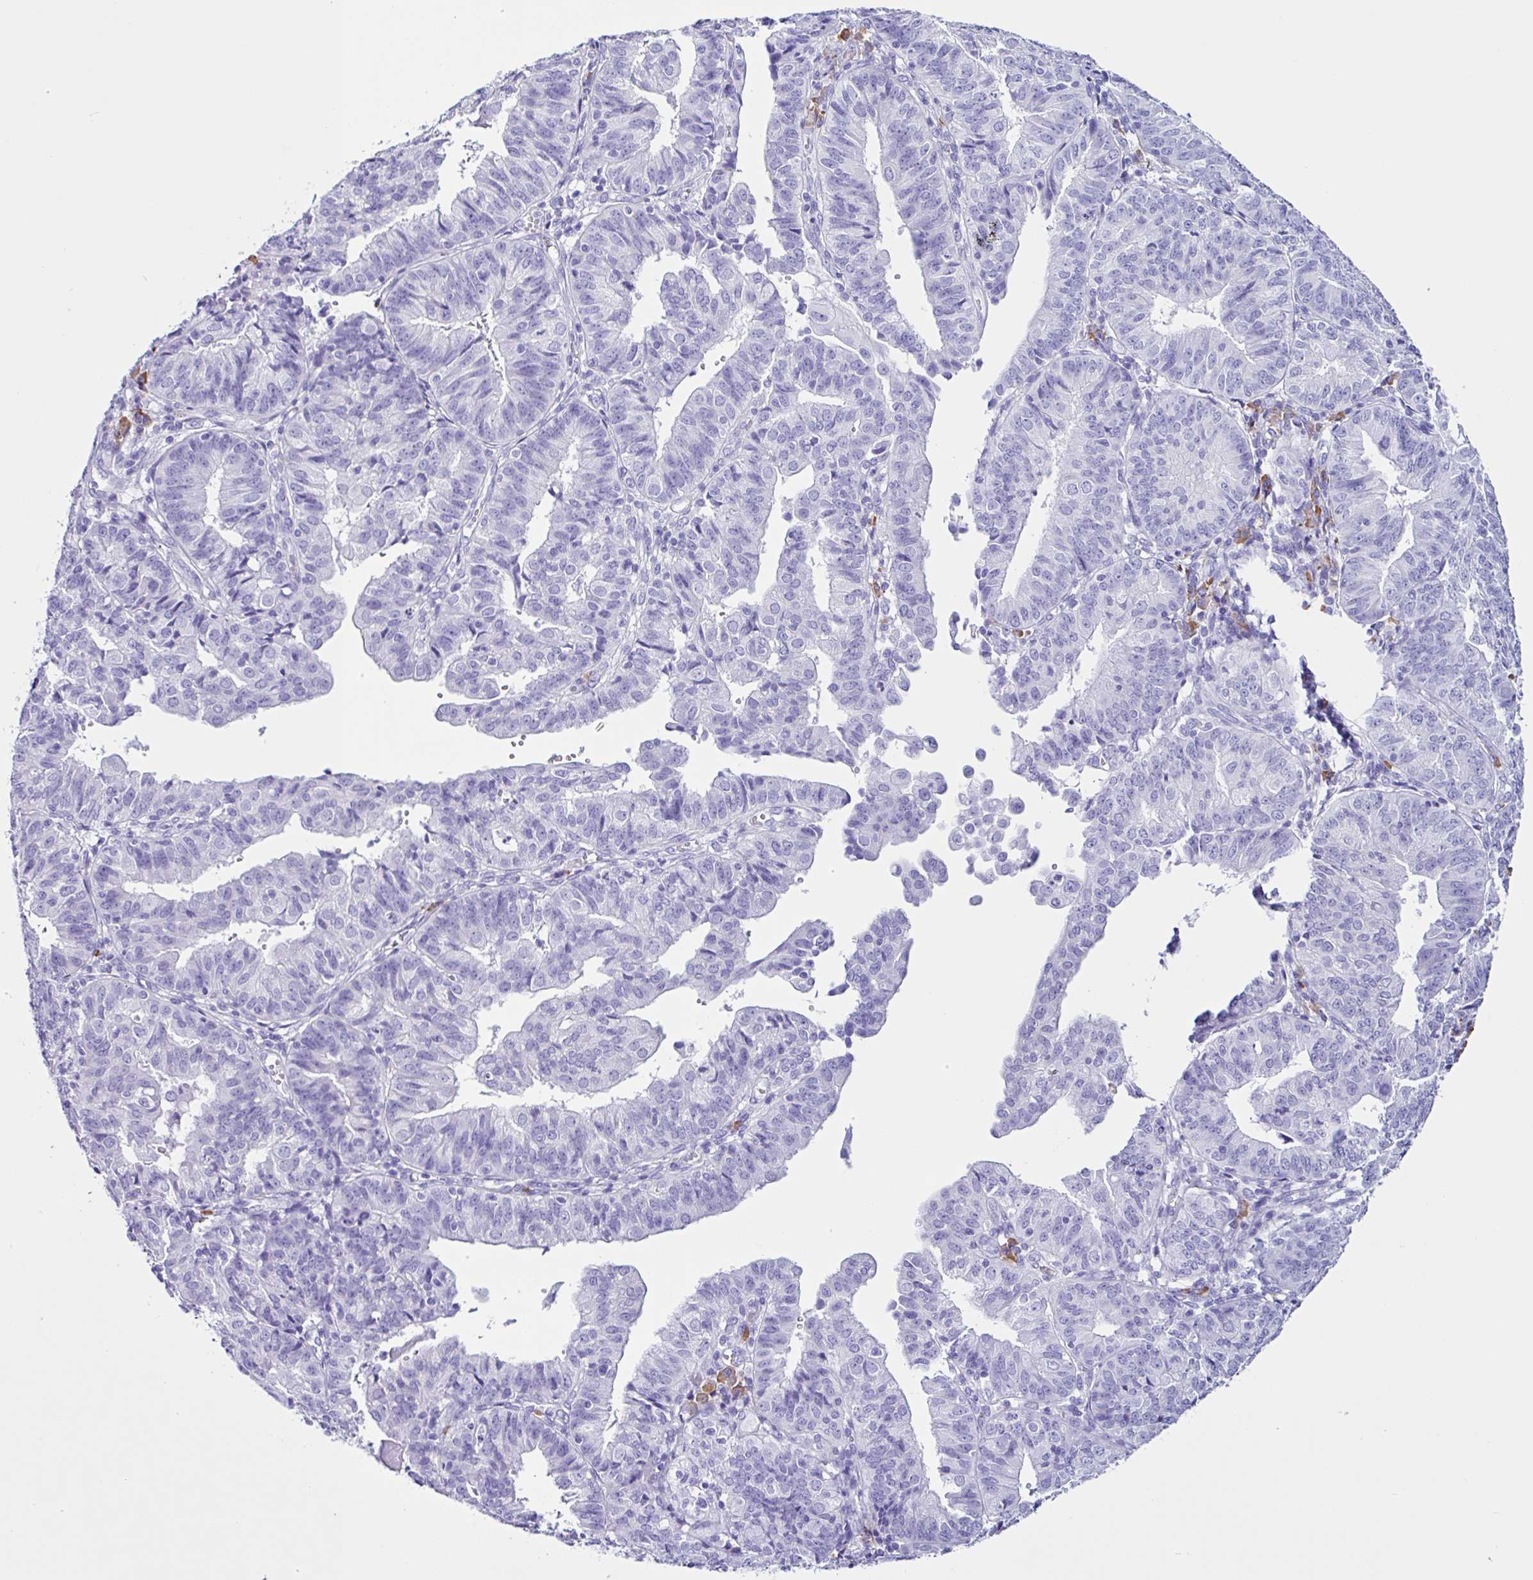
{"staining": {"intensity": "negative", "quantity": "none", "location": "none"}, "tissue": "endometrial cancer", "cell_type": "Tumor cells", "image_type": "cancer", "snomed": [{"axis": "morphology", "description": "Adenocarcinoma, NOS"}, {"axis": "topography", "description": "Endometrium"}], "caption": "Endometrial cancer was stained to show a protein in brown. There is no significant positivity in tumor cells.", "gene": "PIGF", "patient": {"sex": "female", "age": 56}}